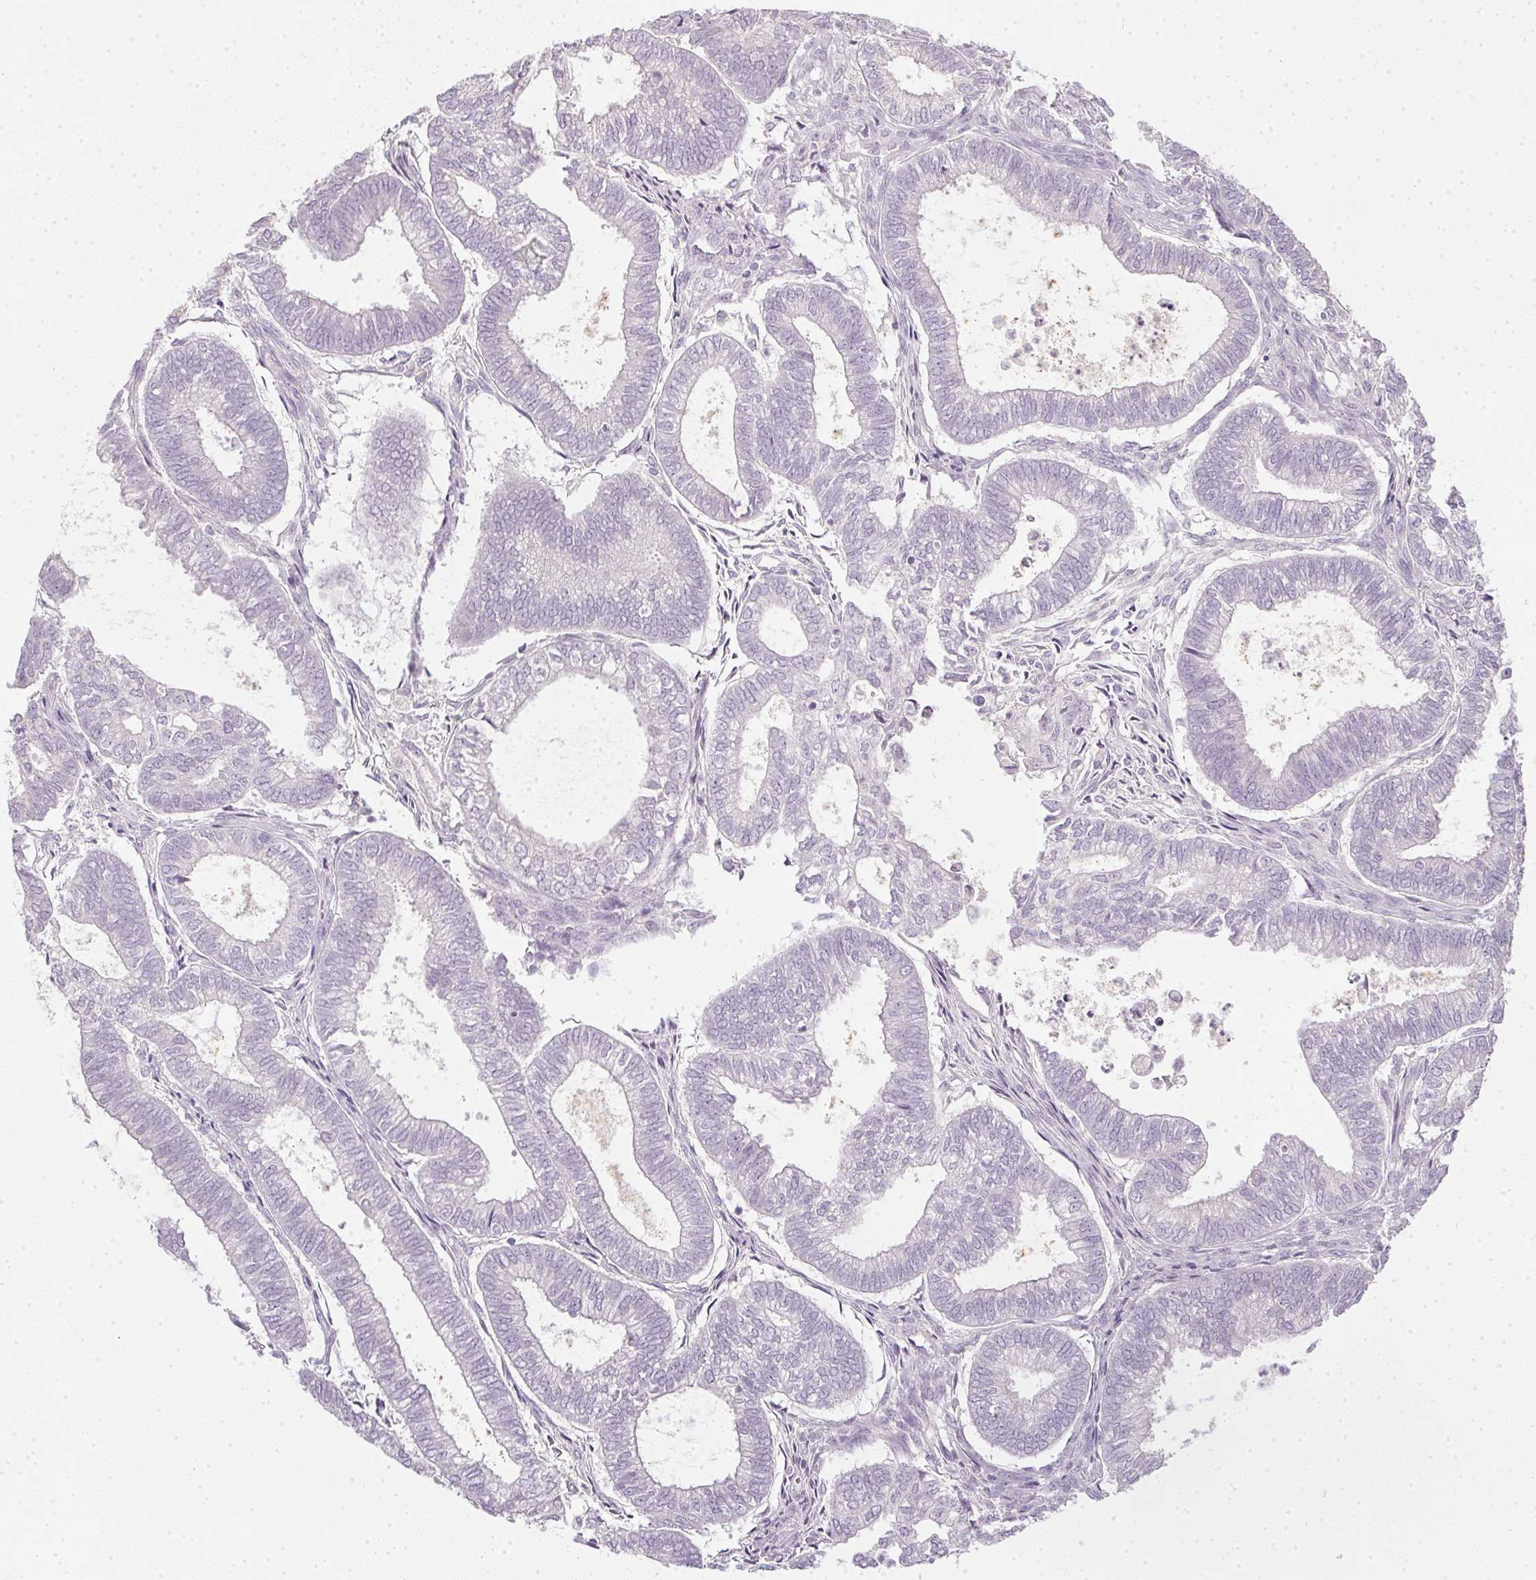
{"staining": {"intensity": "negative", "quantity": "none", "location": "none"}, "tissue": "ovarian cancer", "cell_type": "Tumor cells", "image_type": "cancer", "snomed": [{"axis": "morphology", "description": "Carcinoma, endometroid"}, {"axis": "topography", "description": "Ovary"}], "caption": "Human endometroid carcinoma (ovarian) stained for a protein using immunohistochemistry (IHC) exhibits no staining in tumor cells.", "gene": "TMEM72", "patient": {"sex": "female", "age": 64}}